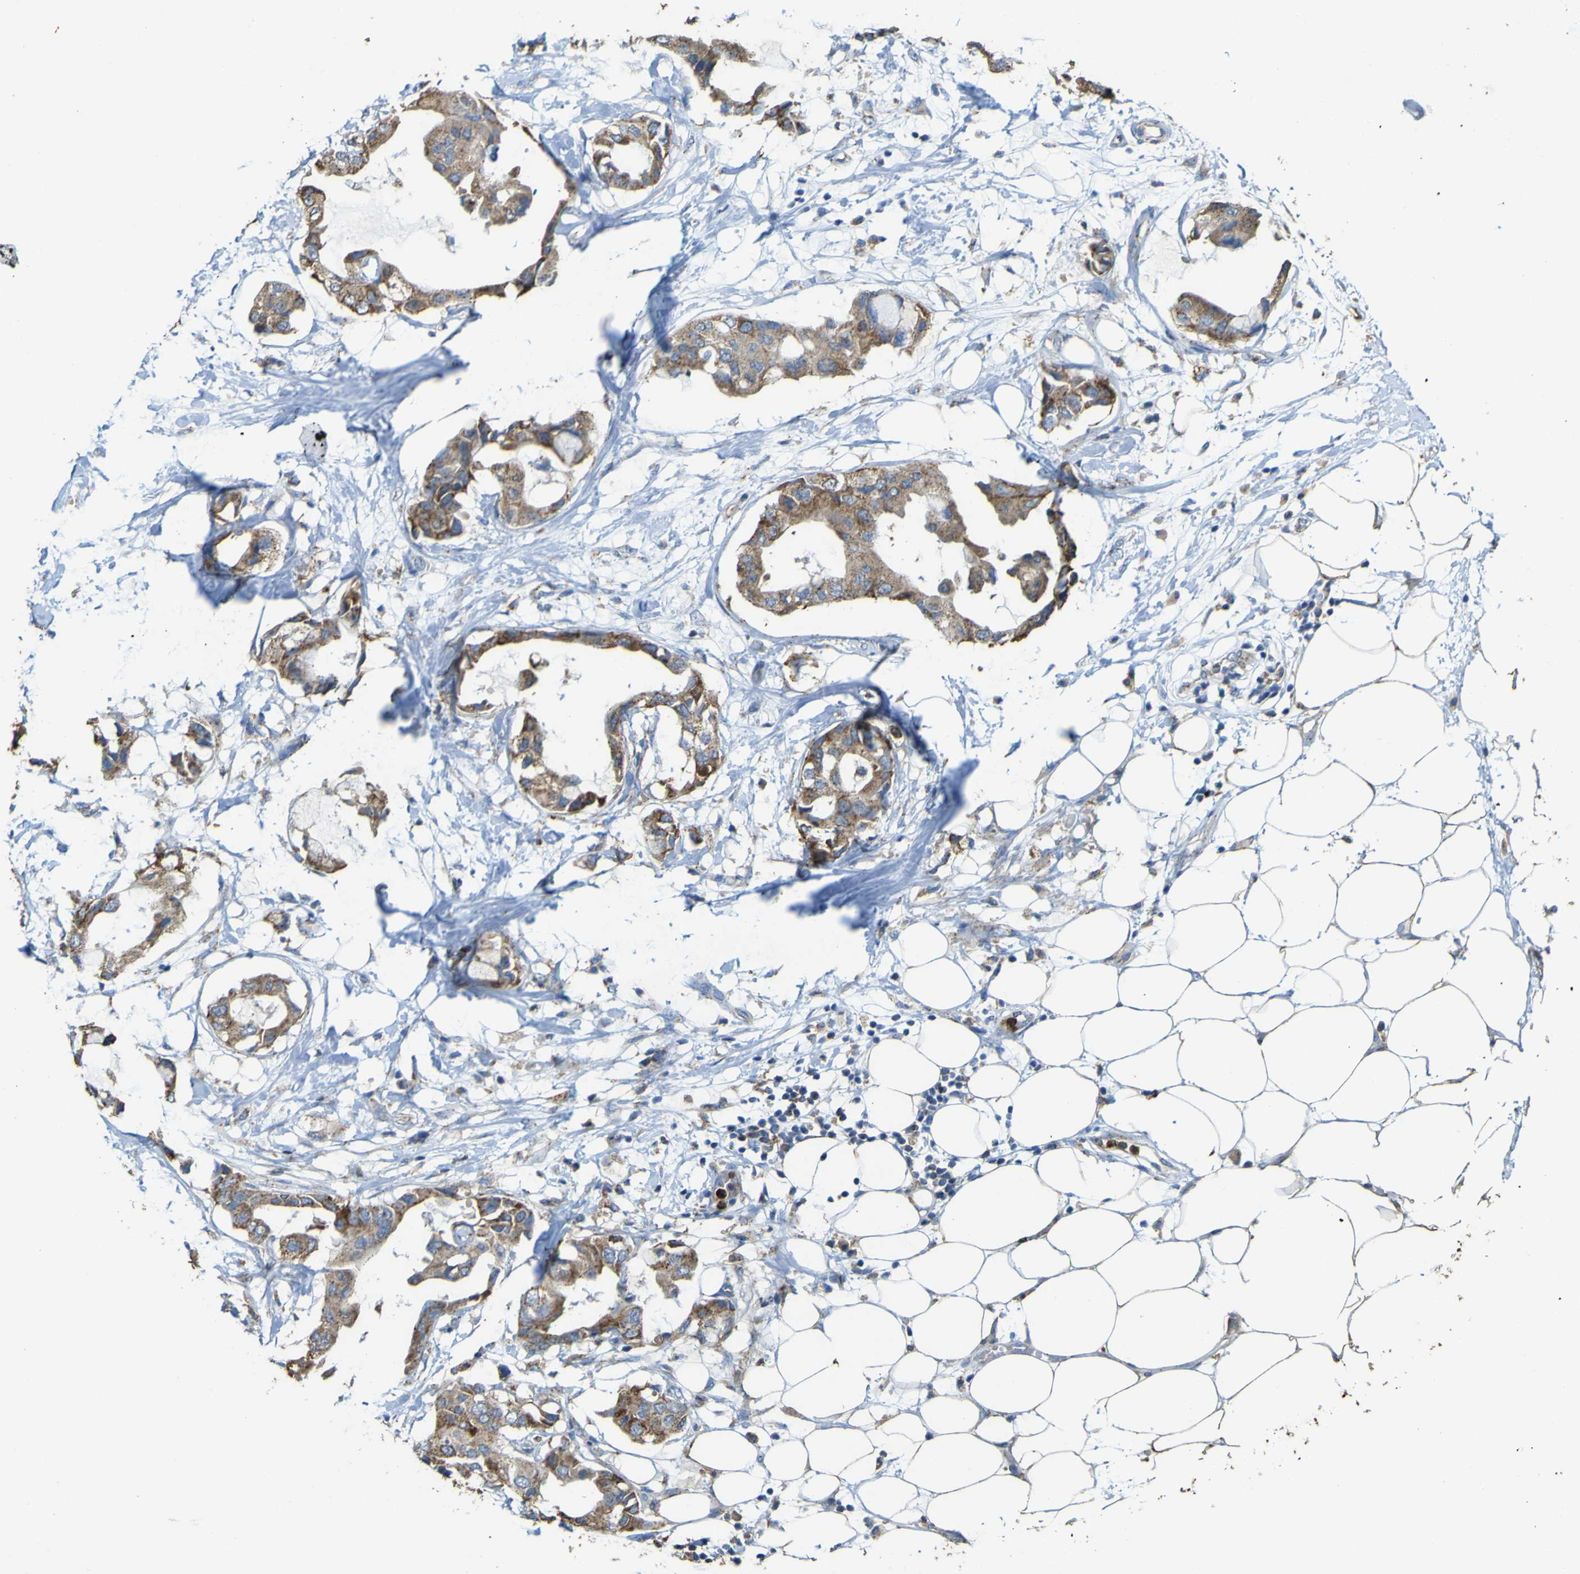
{"staining": {"intensity": "strong", "quantity": ">75%", "location": "cytoplasmic/membranous"}, "tissue": "breast cancer", "cell_type": "Tumor cells", "image_type": "cancer", "snomed": [{"axis": "morphology", "description": "Duct carcinoma"}, {"axis": "topography", "description": "Breast"}], "caption": "A high-resolution micrograph shows IHC staining of breast invasive ductal carcinoma, which exhibits strong cytoplasmic/membranous expression in about >75% of tumor cells. The staining was performed using DAB, with brown indicating positive protein expression. Nuclei are stained blue with hematoxylin.", "gene": "ACSL3", "patient": {"sex": "female", "age": 40}}